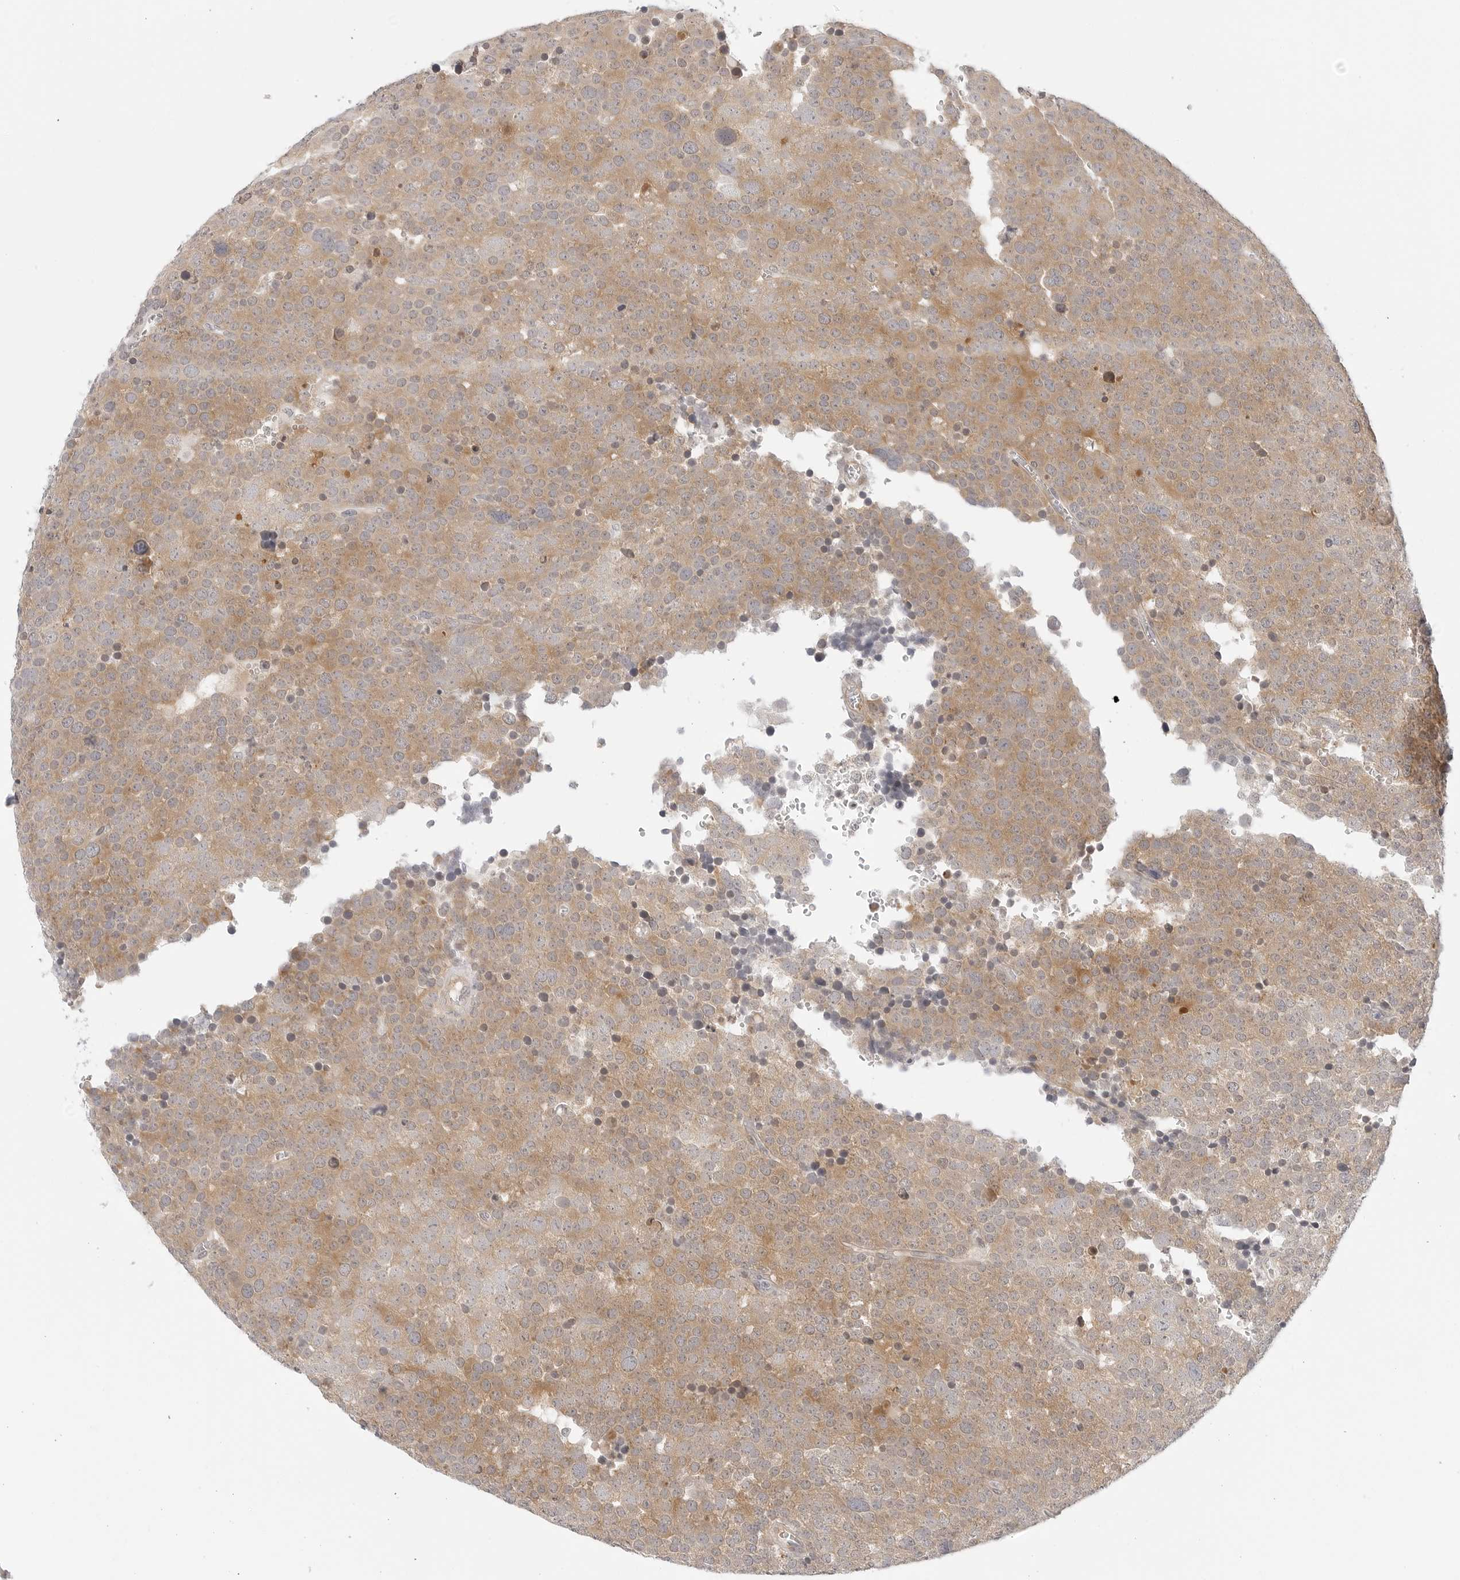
{"staining": {"intensity": "moderate", "quantity": ">75%", "location": "cytoplasmic/membranous"}, "tissue": "testis cancer", "cell_type": "Tumor cells", "image_type": "cancer", "snomed": [{"axis": "morphology", "description": "Seminoma, NOS"}, {"axis": "topography", "description": "Testis"}], "caption": "Protein positivity by immunohistochemistry (IHC) reveals moderate cytoplasmic/membranous staining in about >75% of tumor cells in testis cancer.", "gene": "TCP1", "patient": {"sex": "male", "age": 71}}